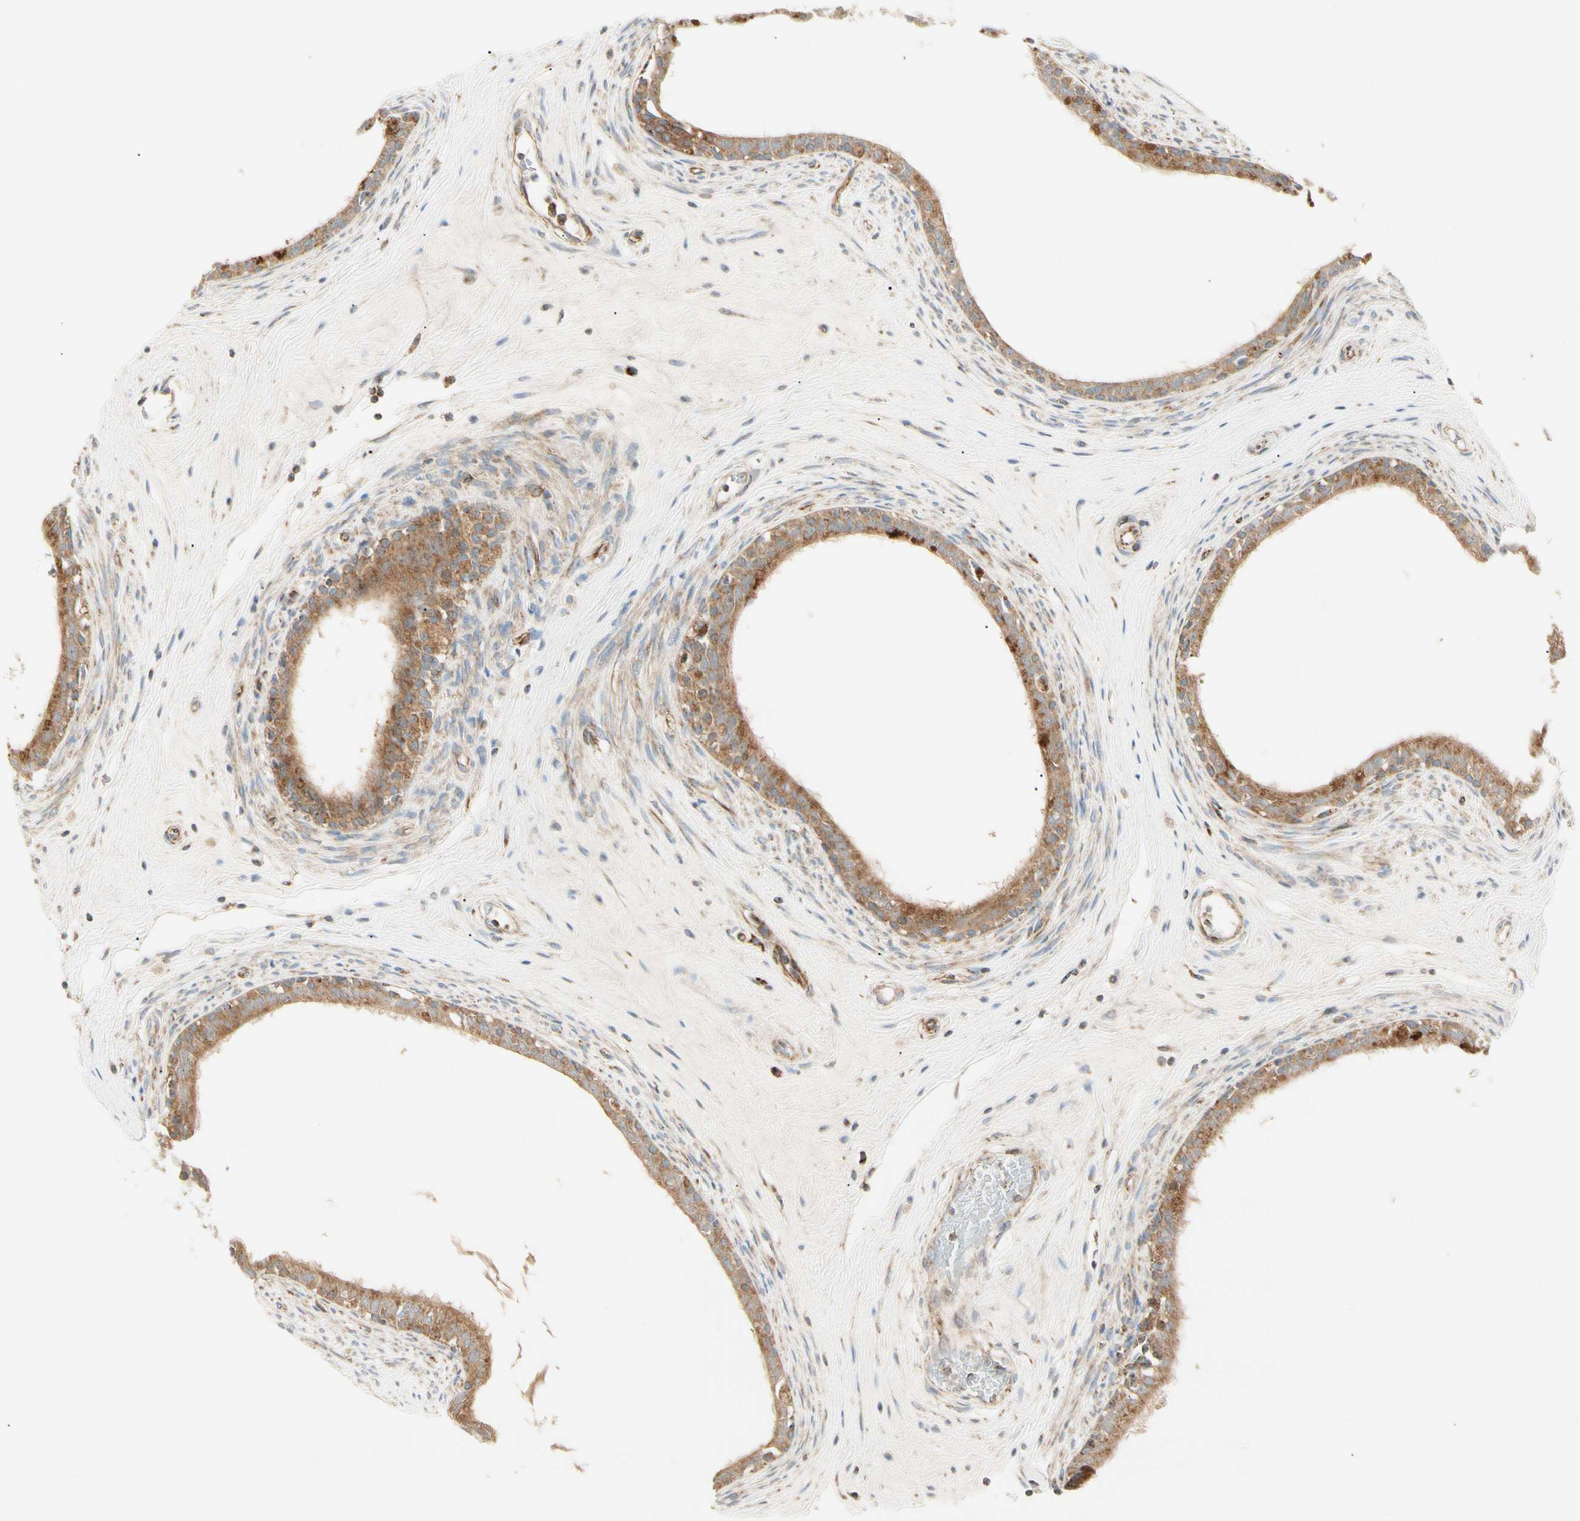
{"staining": {"intensity": "moderate", "quantity": ">75%", "location": "cytoplasmic/membranous"}, "tissue": "epididymis", "cell_type": "Glandular cells", "image_type": "normal", "snomed": [{"axis": "morphology", "description": "Normal tissue, NOS"}, {"axis": "morphology", "description": "Inflammation, NOS"}, {"axis": "topography", "description": "Epididymis"}], "caption": "Epididymis was stained to show a protein in brown. There is medium levels of moderate cytoplasmic/membranous positivity in about >75% of glandular cells. Nuclei are stained in blue.", "gene": "TBC1D10A", "patient": {"sex": "male", "age": 84}}